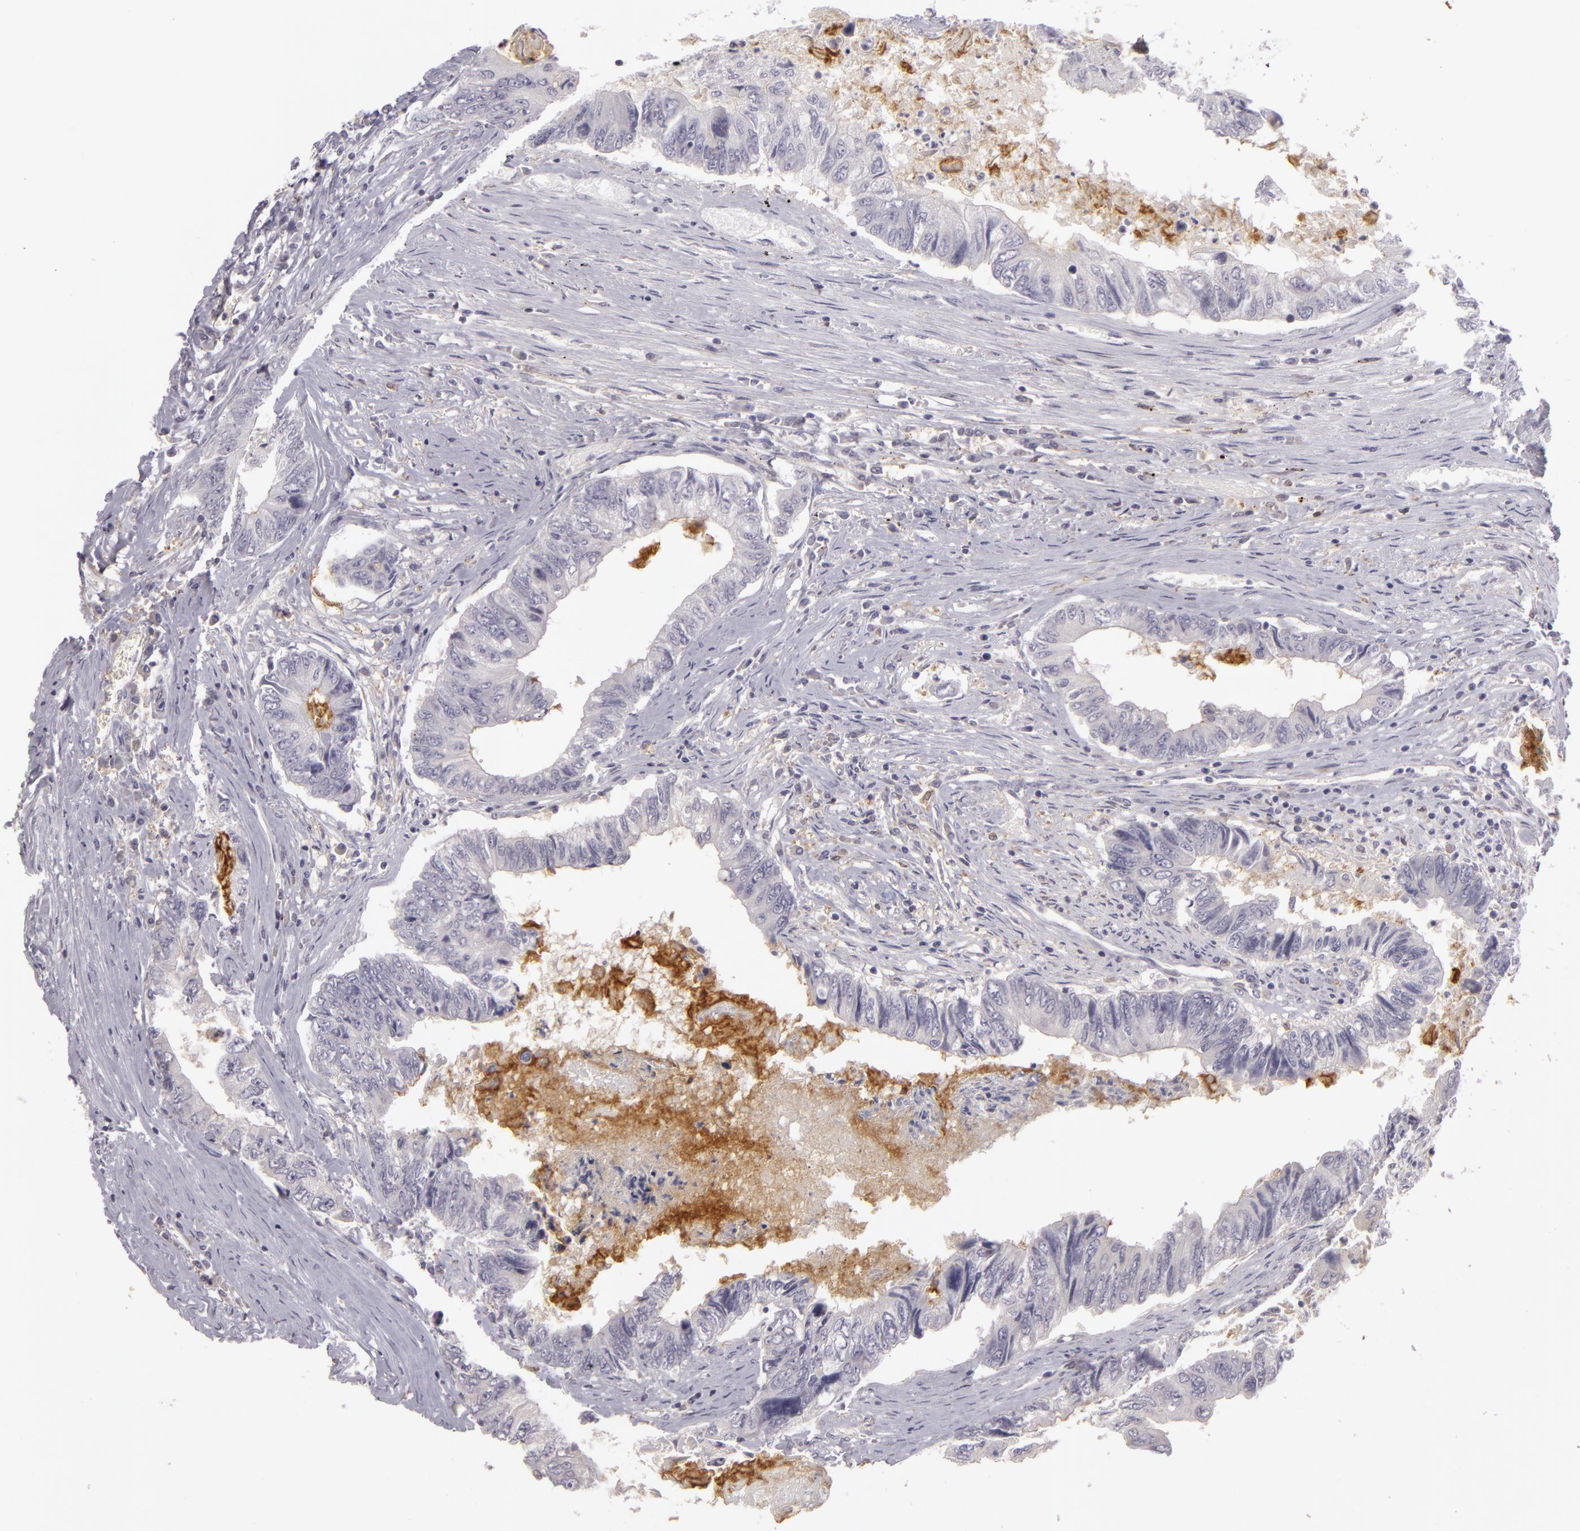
{"staining": {"intensity": "negative", "quantity": "none", "location": "none"}, "tissue": "colorectal cancer", "cell_type": "Tumor cells", "image_type": "cancer", "snomed": [{"axis": "morphology", "description": "Adenocarcinoma, NOS"}, {"axis": "topography", "description": "Rectum"}], "caption": "Immunohistochemical staining of colorectal adenocarcinoma displays no significant expression in tumor cells.", "gene": "ZNF229", "patient": {"sex": "female", "age": 82}}